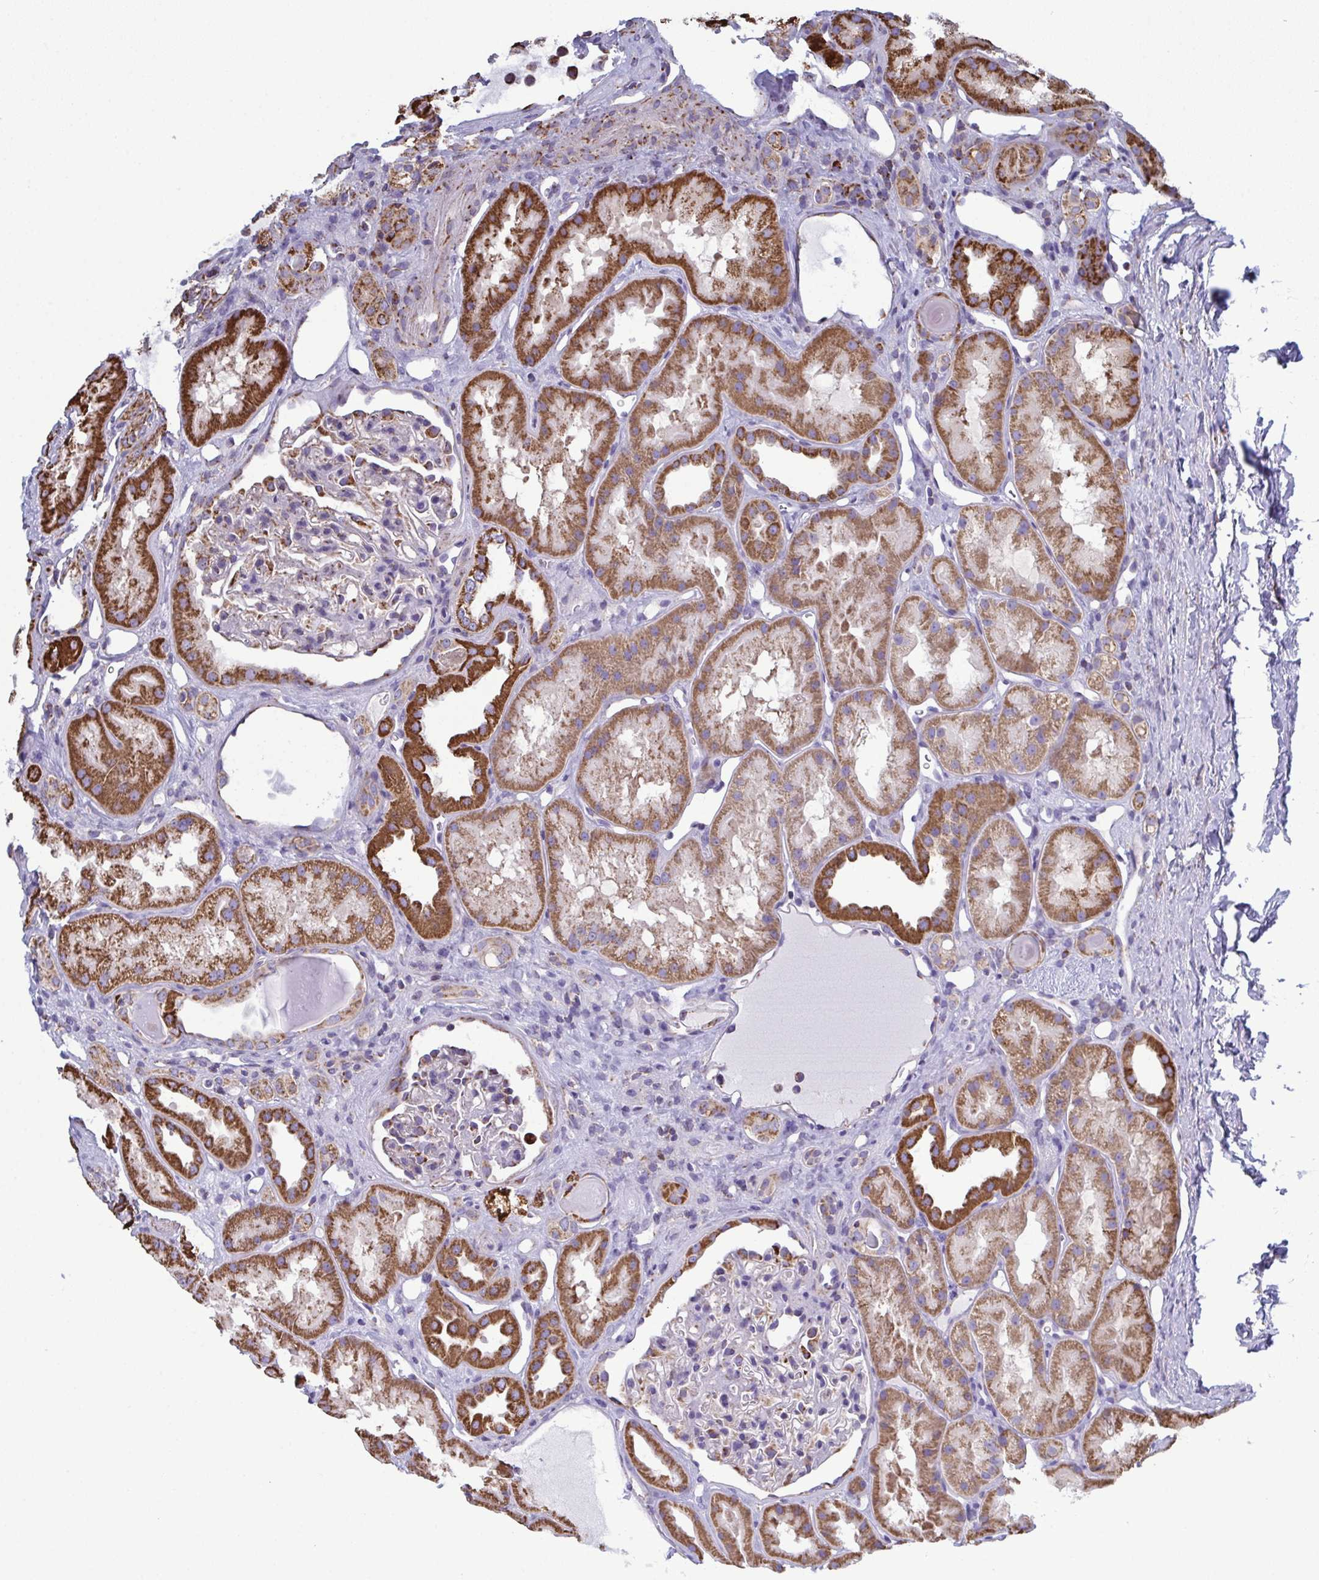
{"staining": {"intensity": "moderate", "quantity": "<25%", "location": "cytoplasmic/membranous"}, "tissue": "kidney", "cell_type": "Cells in glomeruli", "image_type": "normal", "snomed": [{"axis": "morphology", "description": "Normal tissue, NOS"}, {"axis": "topography", "description": "Kidney"}], "caption": "Normal kidney displays moderate cytoplasmic/membranous staining in about <25% of cells in glomeruli Nuclei are stained in blue..", "gene": "CSDE1", "patient": {"sex": "male", "age": 61}}